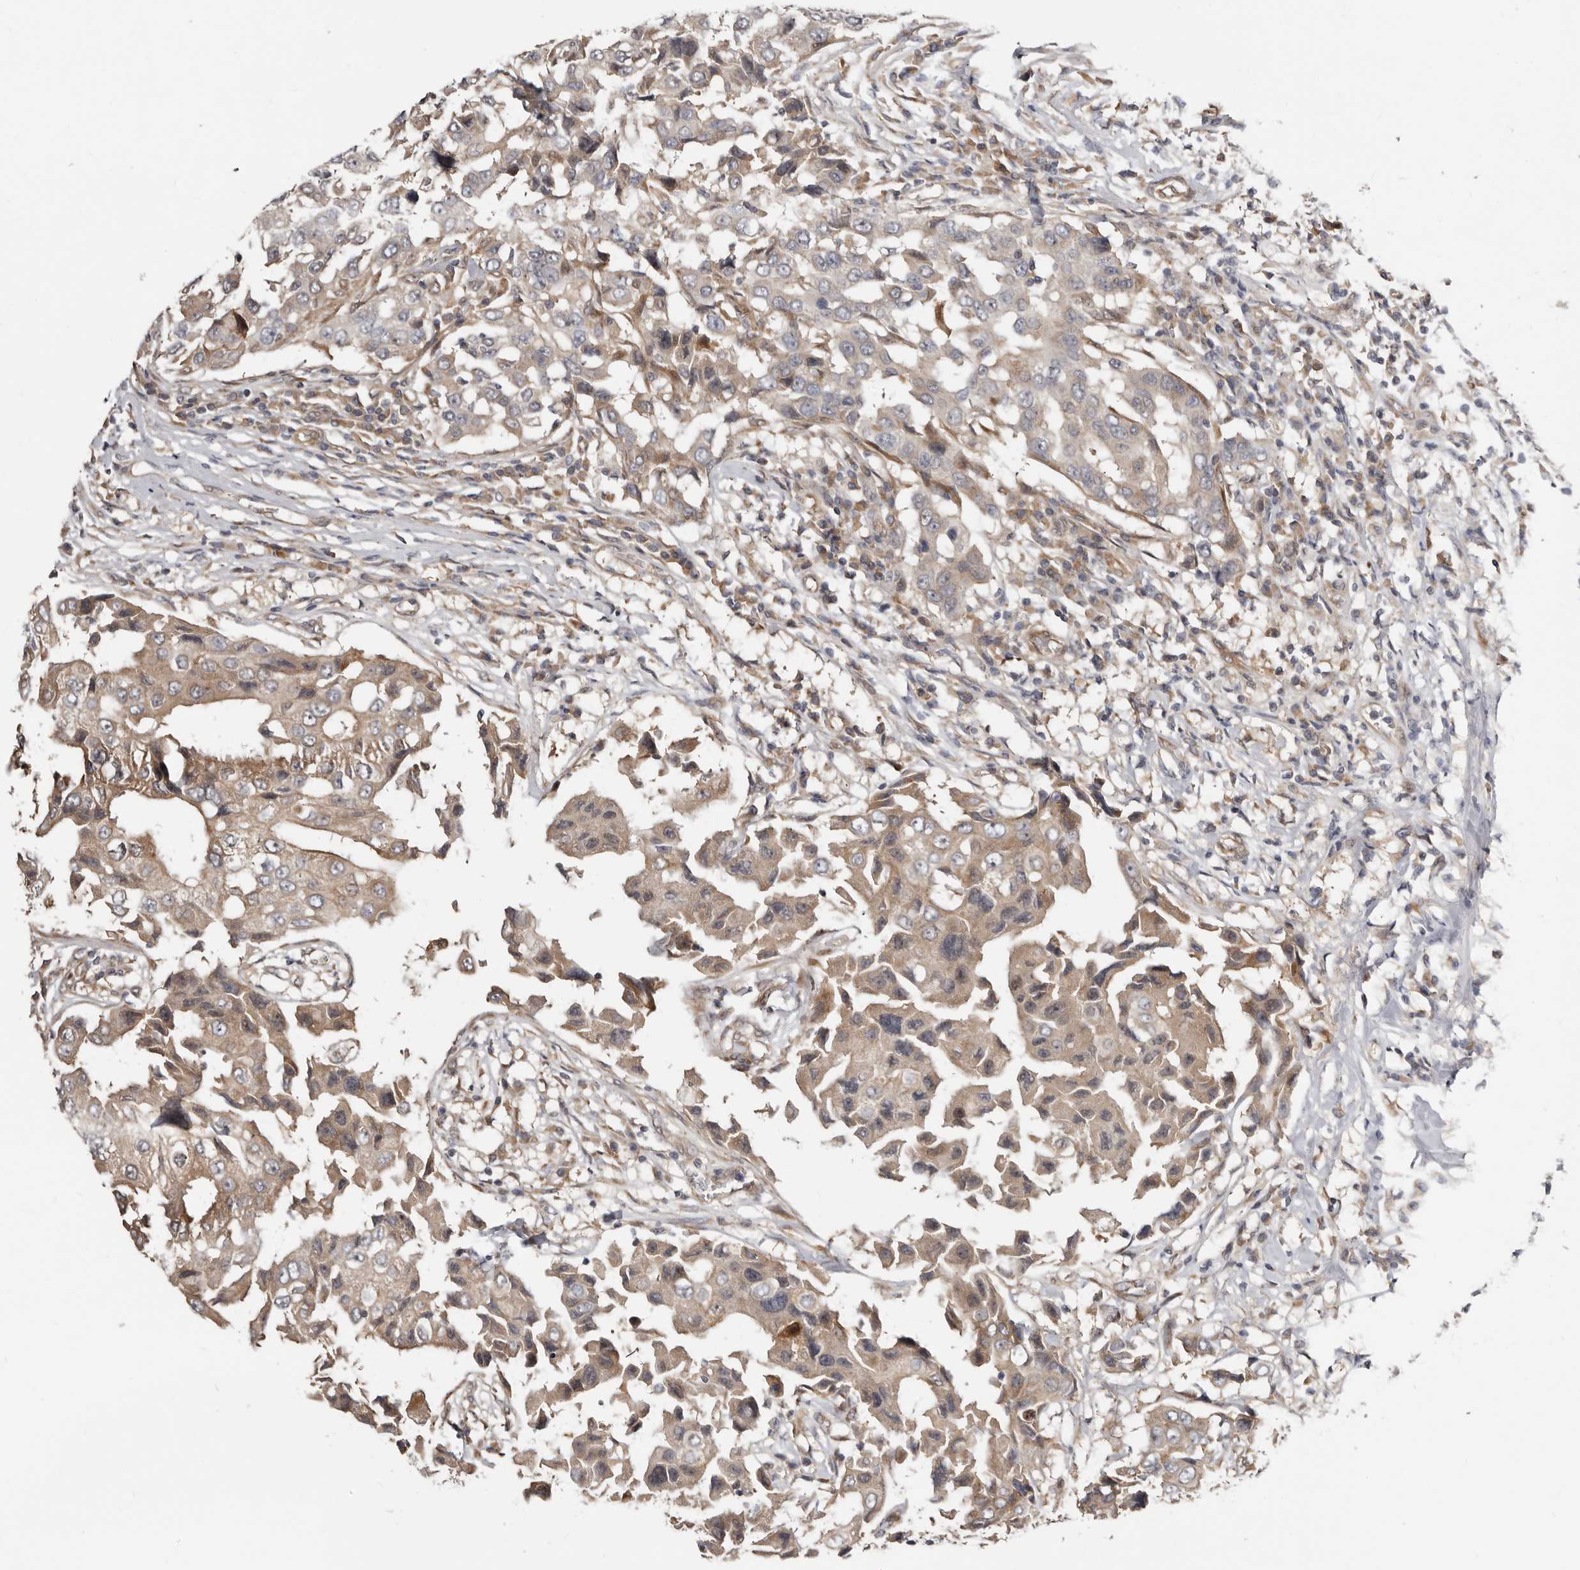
{"staining": {"intensity": "weak", "quantity": ">75%", "location": "cytoplasmic/membranous"}, "tissue": "breast cancer", "cell_type": "Tumor cells", "image_type": "cancer", "snomed": [{"axis": "morphology", "description": "Duct carcinoma"}, {"axis": "topography", "description": "Breast"}], "caption": "The photomicrograph reveals staining of intraductal carcinoma (breast), revealing weak cytoplasmic/membranous protein positivity (brown color) within tumor cells. The protein of interest is shown in brown color, while the nuclei are stained blue.", "gene": "SBDS", "patient": {"sex": "female", "age": 27}}